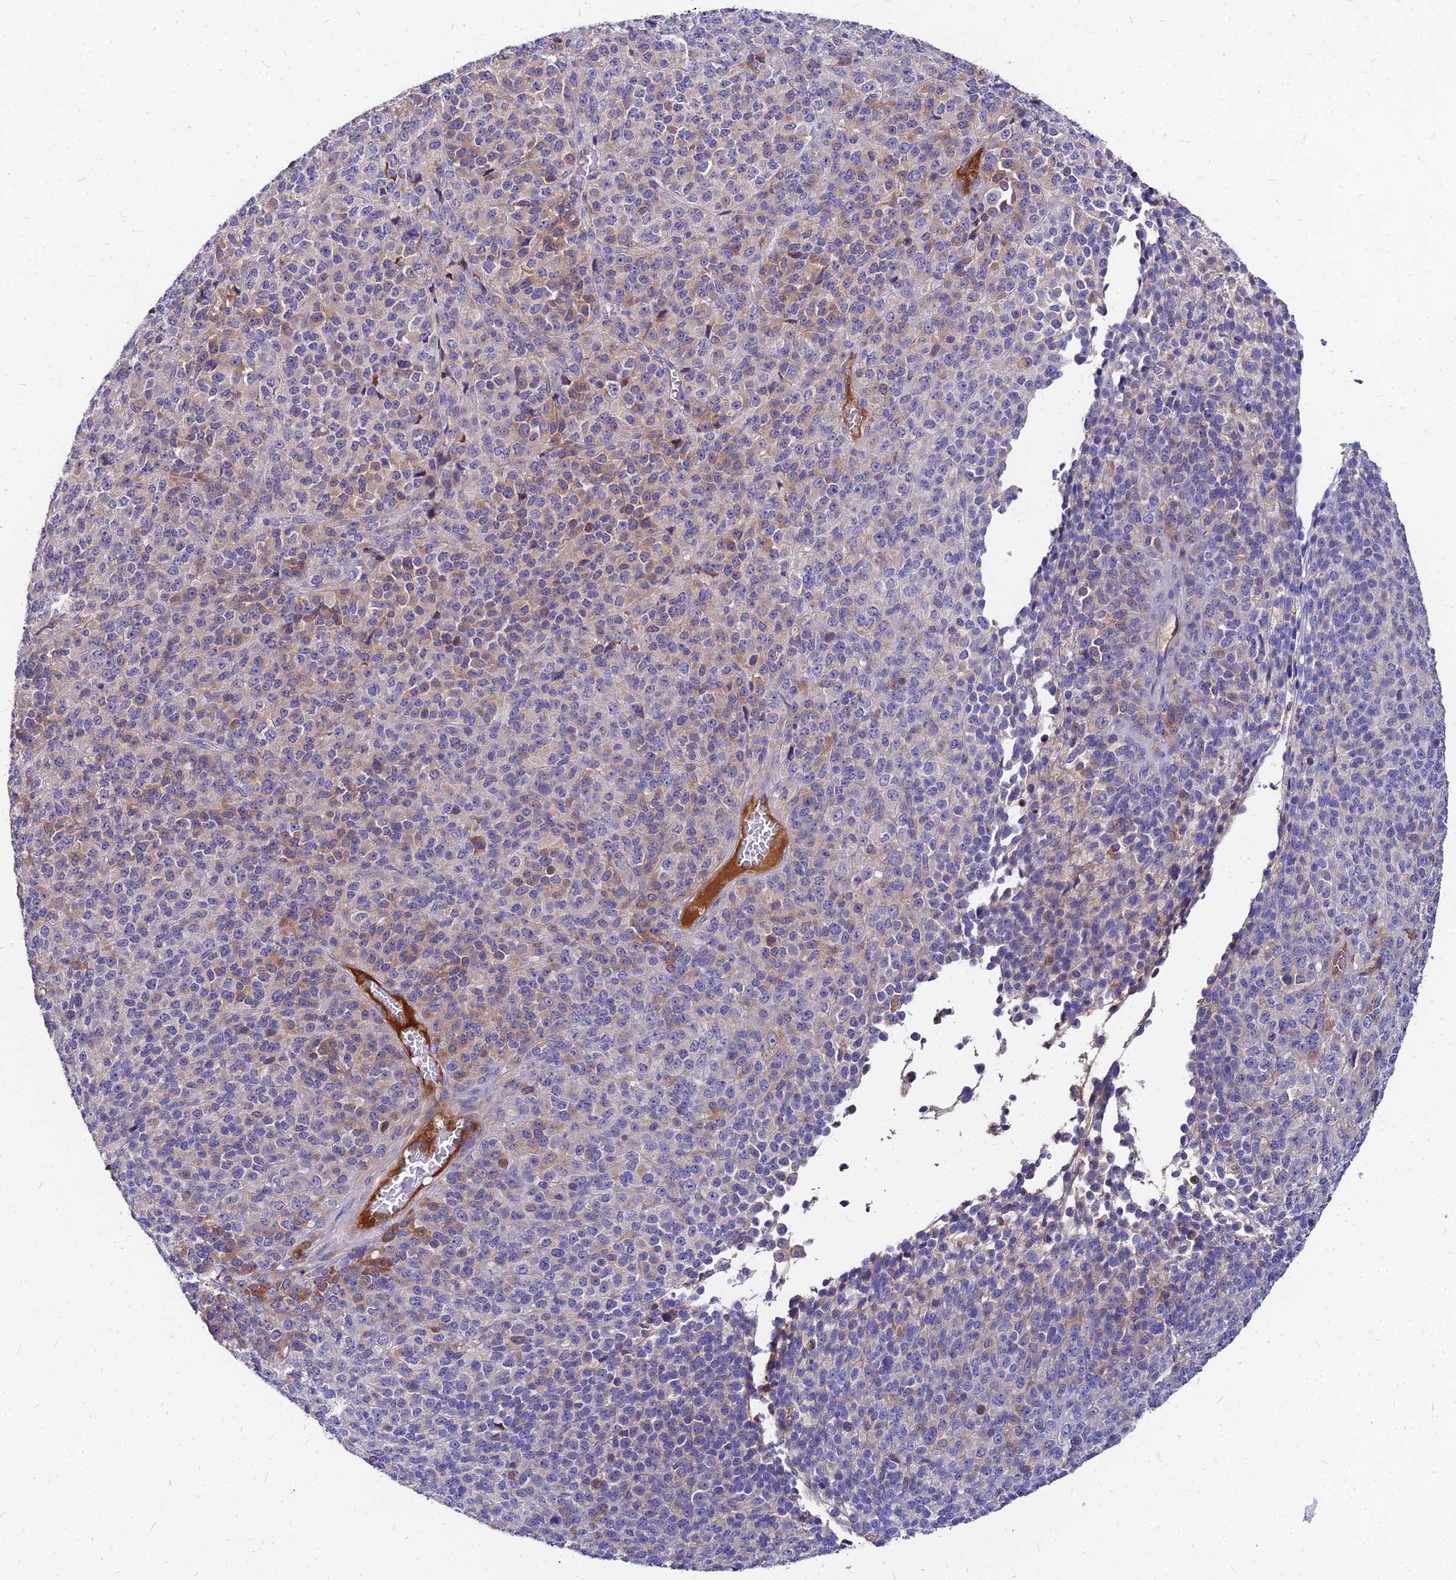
{"staining": {"intensity": "negative", "quantity": "none", "location": "none"}, "tissue": "melanoma", "cell_type": "Tumor cells", "image_type": "cancer", "snomed": [{"axis": "morphology", "description": "Malignant melanoma, Metastatic site"}, {"axis": "topography", "description": "Brain"}], "caption": "This micrograph is of malignant melanoma (metastatic site) stained with immunohistochemistry to label a protein in brown with the nuclei are counter-stained blue. There is no staining in tumor cells. The staining is performed using DAB (3,3'-diaminobenzidine) brown chromogen with nuclei counter-stained in using hematoxylin.", "gene": "ACSM6", "patient": {"sex": "female", "age": 56}}